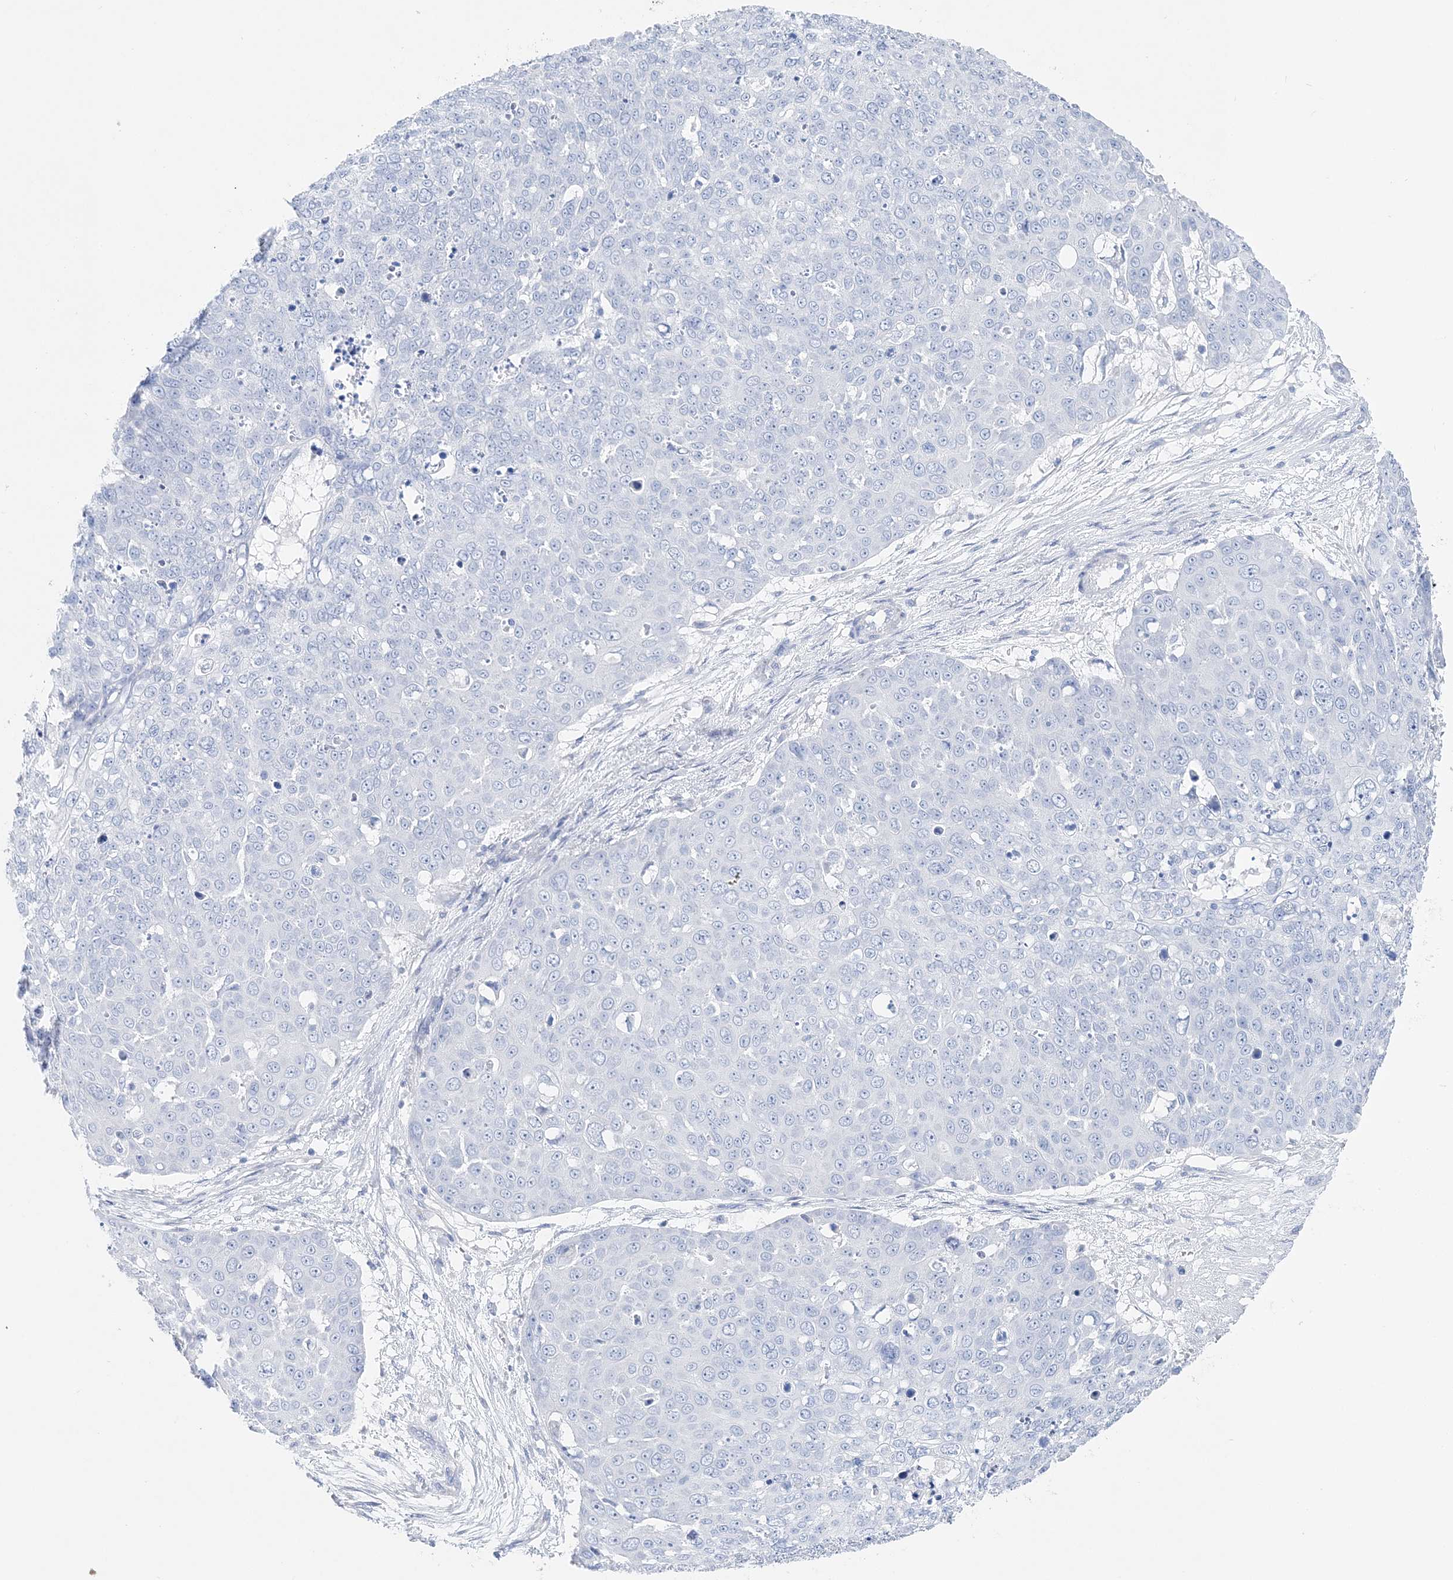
{"staining": {"intensity": "negative", "quantity": "none", "location": "none"}, "tissue": "skin cancer", "cell_type": "Tumor cells", "image_type": "cancer", "snomed": [{"axis": "morphology", "description": "Squamous cell carcinoma, NOS"}, {"axis": "topography", "description": "Skin"}], "caption": "Micrograph shows no protein positivity in tumor cells of skin cancer (squamous cell carcinoma) tissue.", "gene": "TSPYL6", "patient": {"sex": "male", "age": 71}}